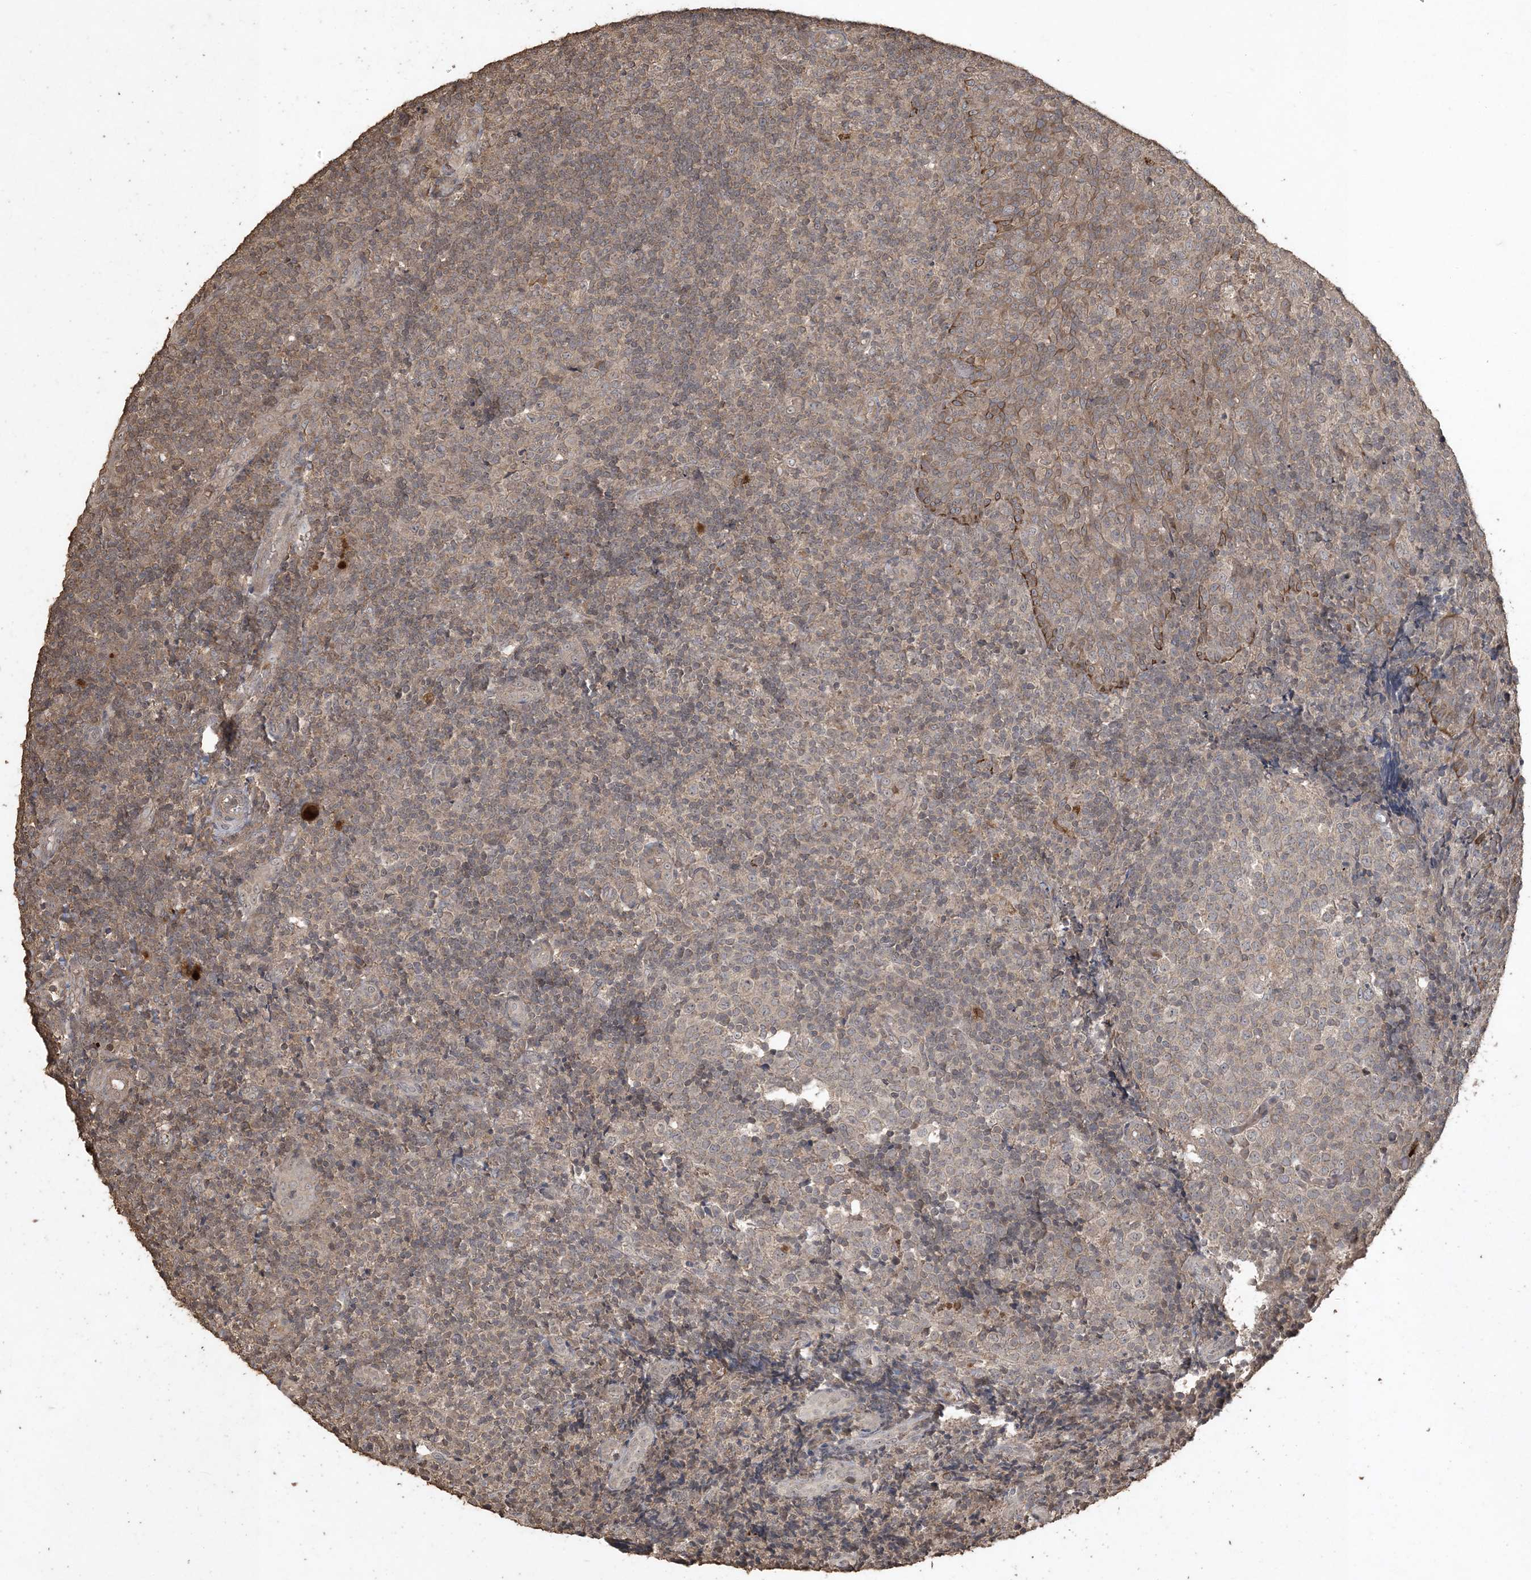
{"staining": {"intensity": "negative", "quantity": "none", "location": "none"}, "tissue": "tonsil", "cell_type": "Germinal center cells", "image_type": "normal", "snomed": [{"axis": "morphology", "description": "Normal tissue, NOS"}, {"axis": "topography", "description": "Tonsil"}], "caption": "Germinal center cells are negative for brown protein staining in unremarkable tonsil. The staining is performed using DAB (3,3'-diaminobenzidine) brown chromogen with nuclei counter-stained in using hematoxylin.", "gene": "EFCAB8", "patient": {"sex": "female", "age": 19}}